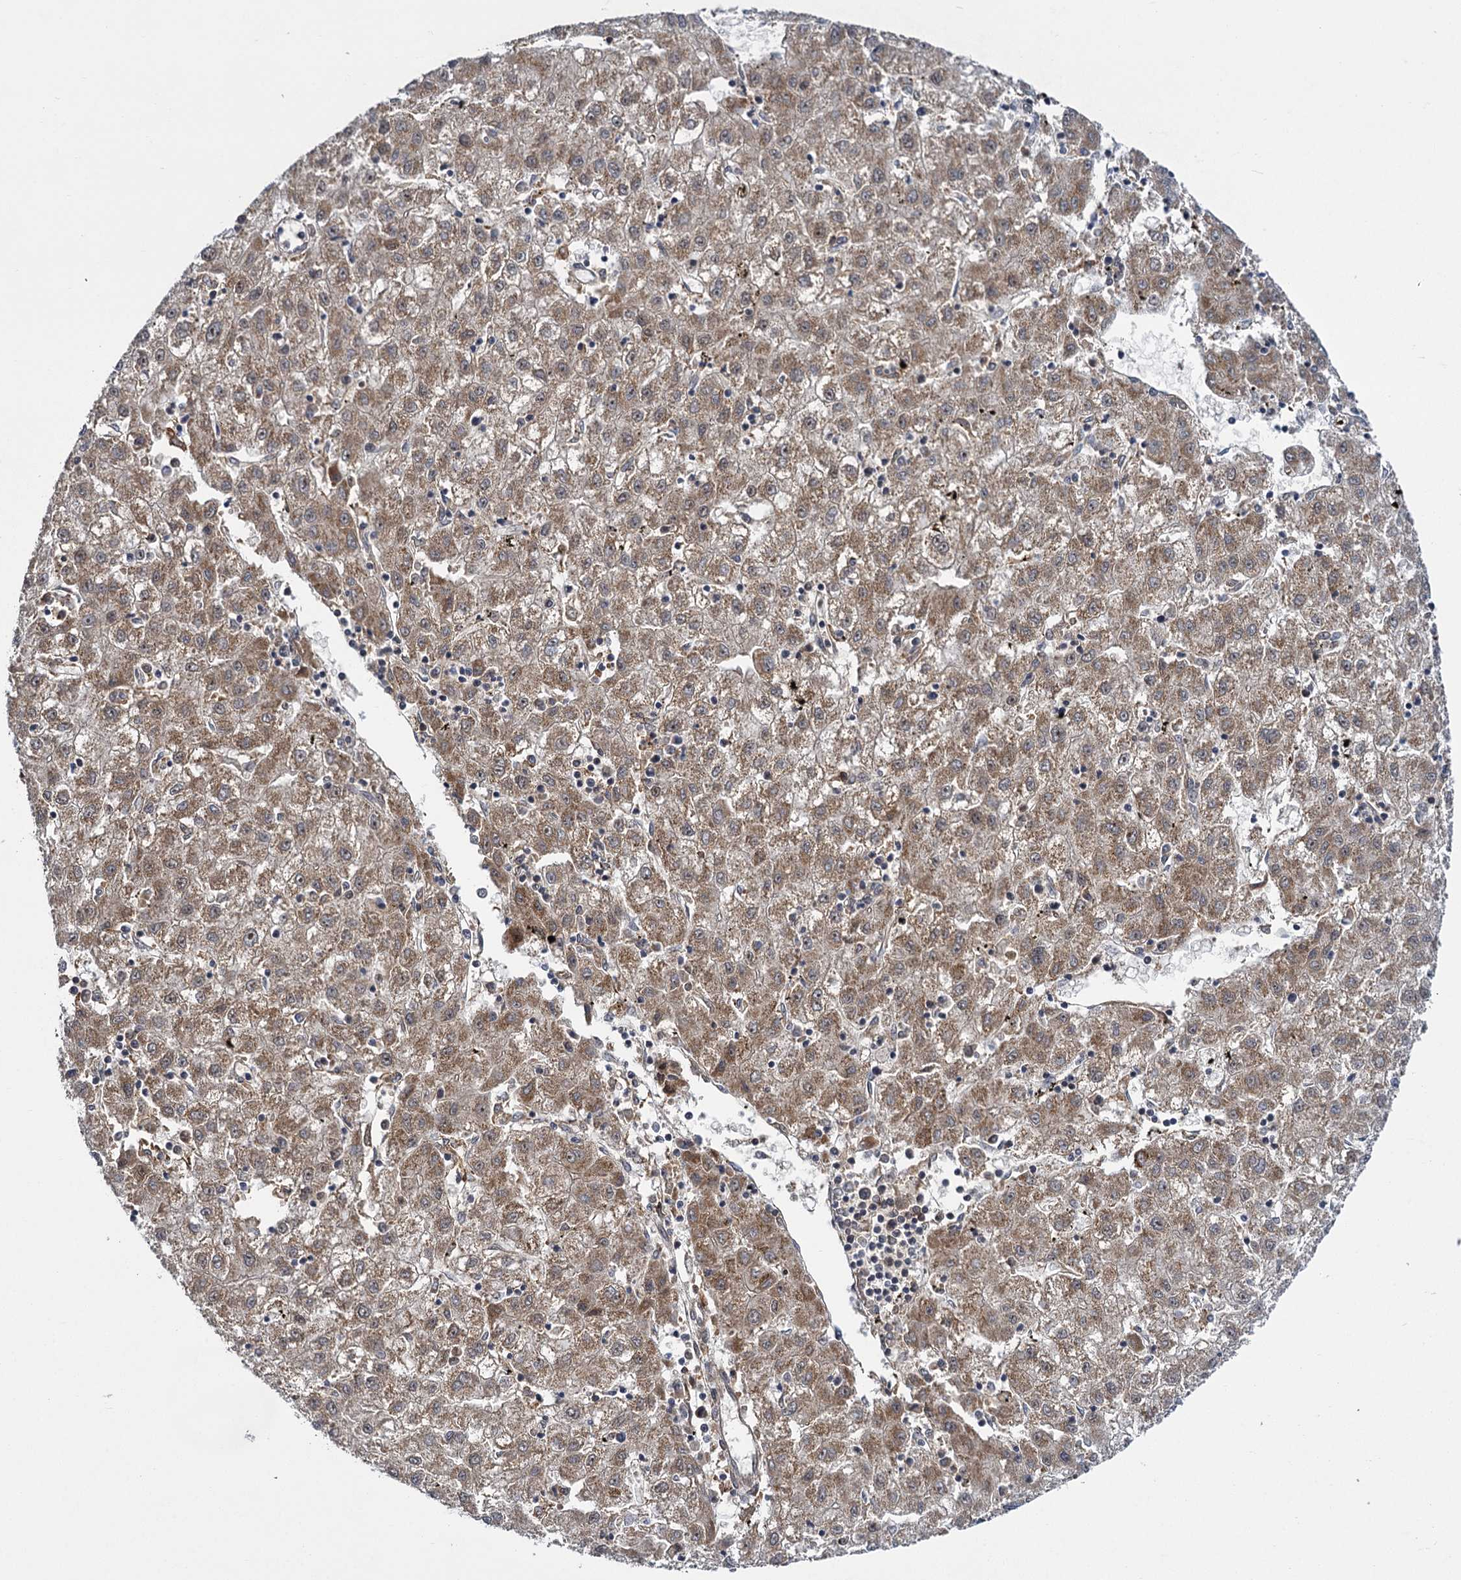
{"staining": {"intensity": "moderate", "quantity": ">75%", "location": "cytoplasmic/membranous"}, "tissue": "liver cancer", "cell_type": "Tumor cells", "image_type": "cancer", "snomed": [{"axis": "morphology", "description": "Carcinoma, Hepatocellular, NOS"}, {"axis": "topography", "description": "Liver"}], "caption": "Immunohistochemical staining of human liver cancer (hepatocellular carcinoma) demonstrates medium levels of moderate cytoplasmic/membranous protein staining in about >75% of tumor cells.", "gene": "GAL3ST4", "patient": {"sex": "male", "age": 72}}